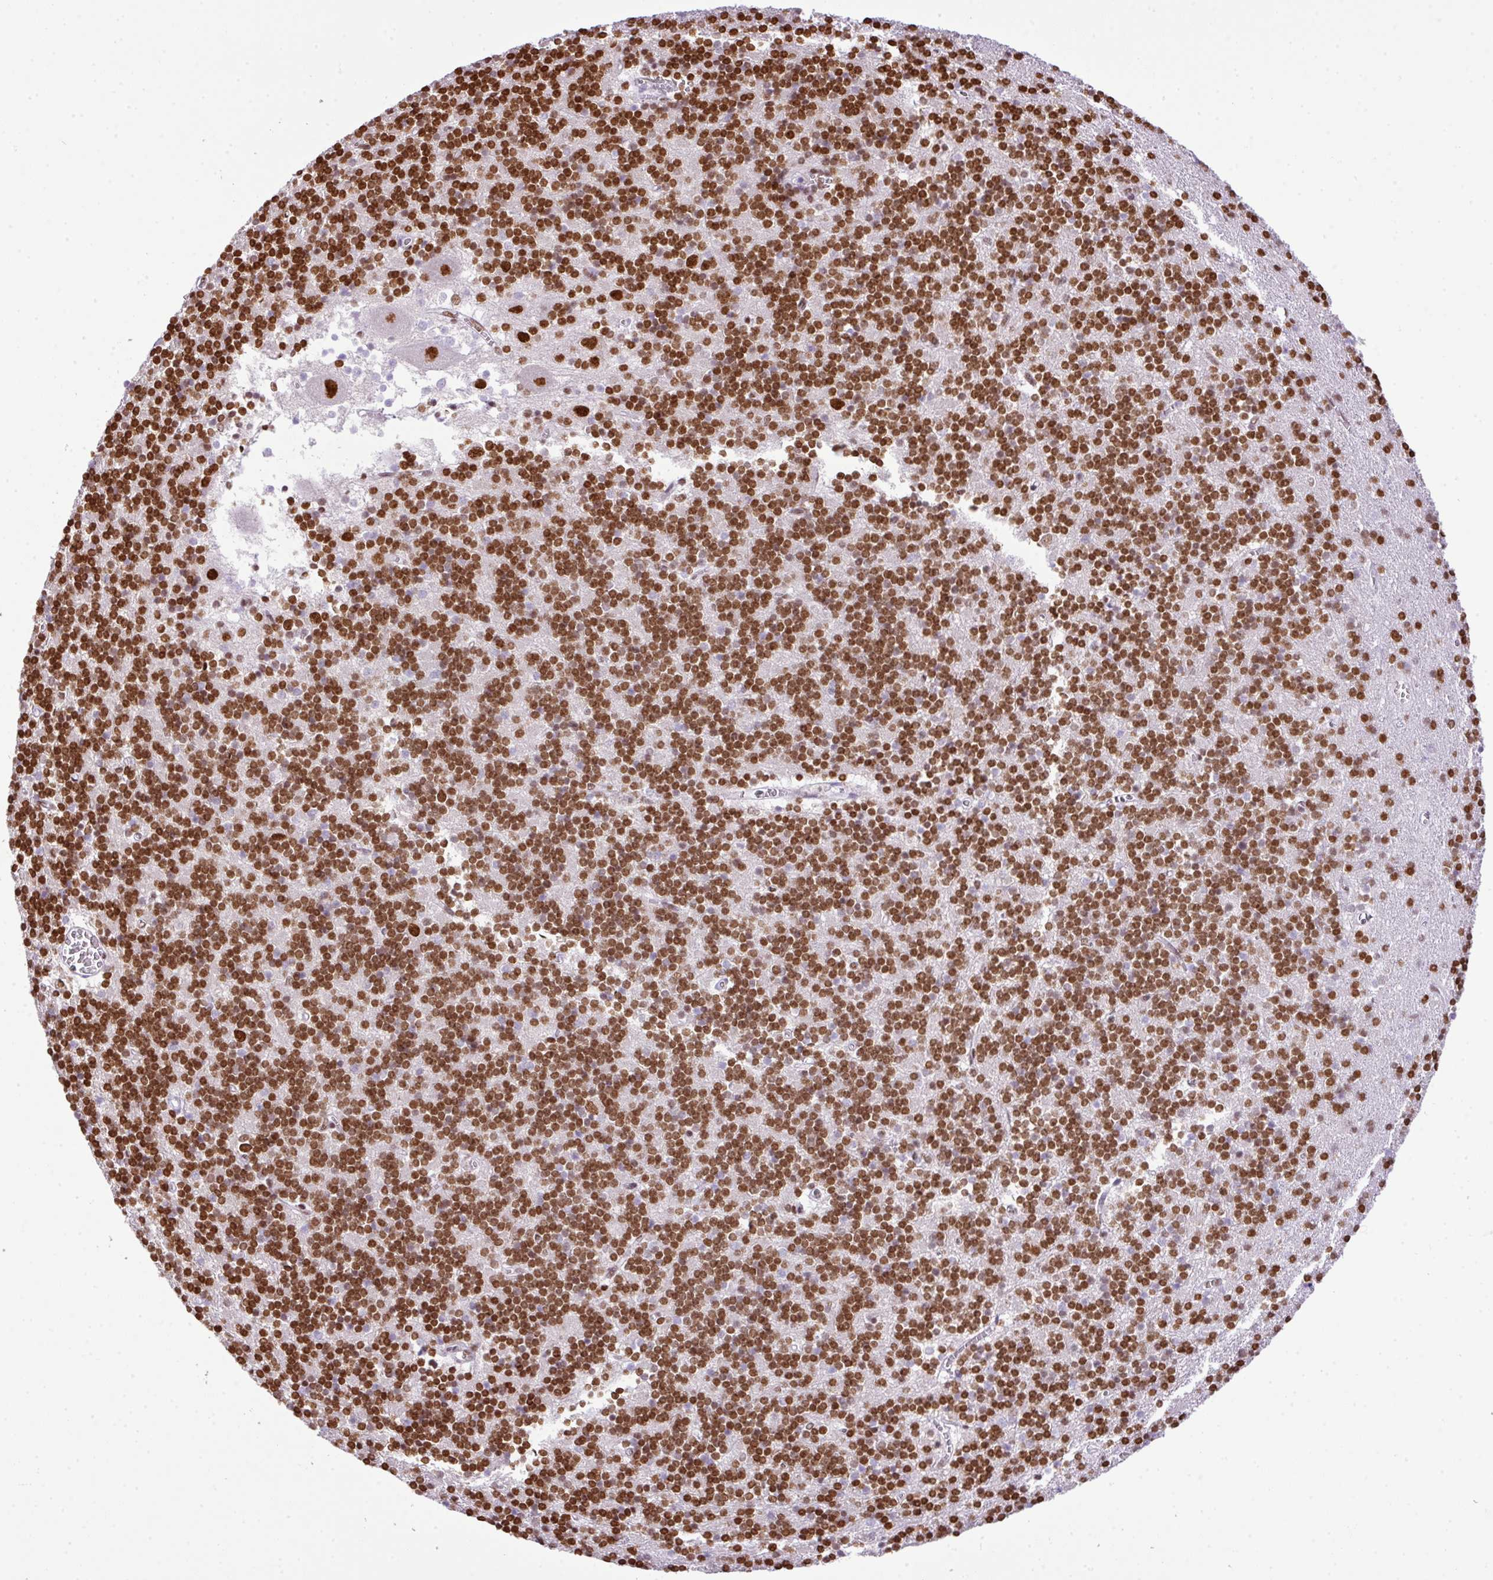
{"staining": {"intensity": "strong", "quantity": ">75%", "location": "nuclear"}, "tissue": "cerebellum", "cell_type": "Cells in granular layer", "image_type": "normal", "snomed": [{"axis": "morphology", "description": "Normal tissue, NOS"}, {"axis": "topography", "description": "Cerebellum"}], "caption": "DAB immunohistochemical staining of benign human cerebellum demonstrates strong nuclear protein staining in approximately >75% of cells in granular layer.", "gene": "RARG", "patient": {"sex": "male", "age": 54}}